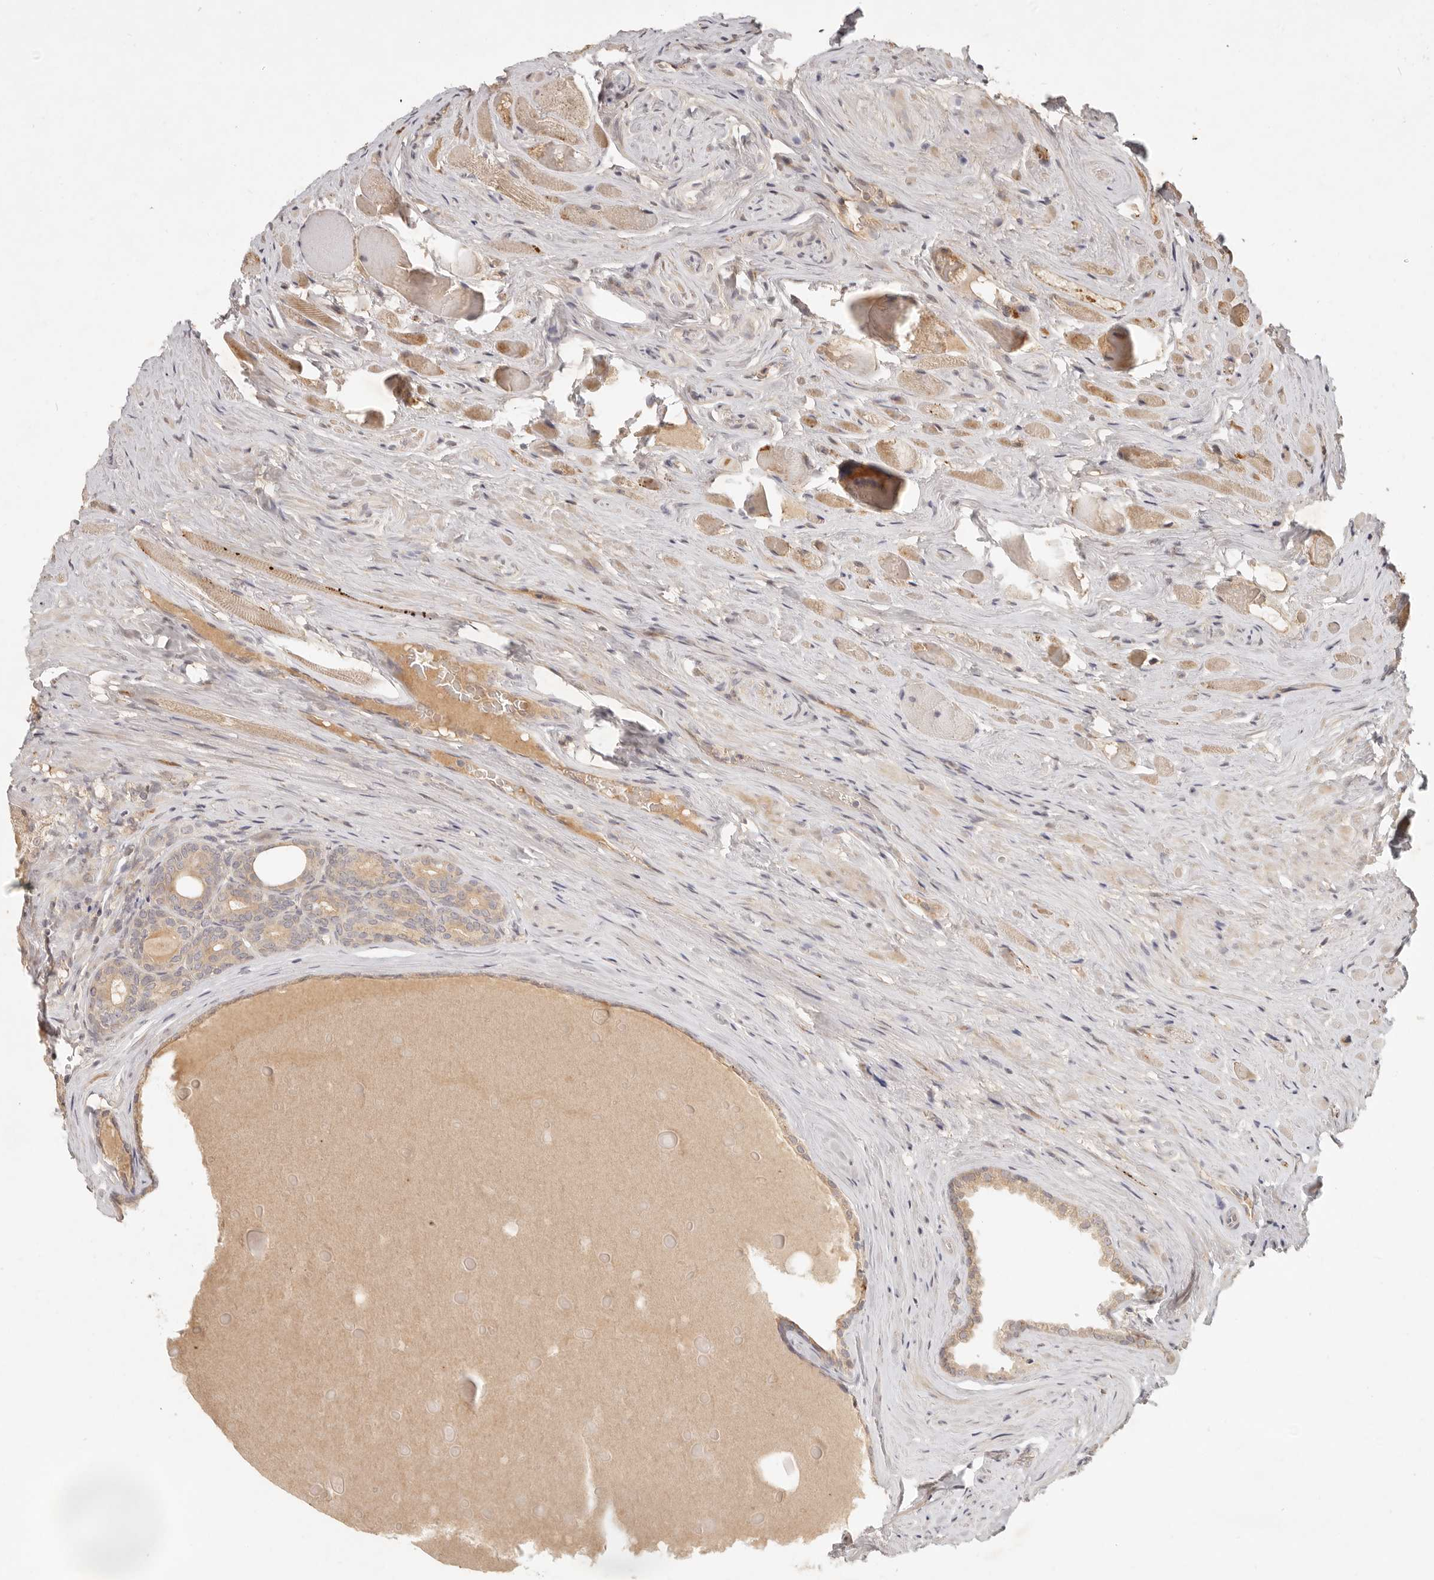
{"staining": {"intensity": "weak", "quantity": ">75%", "location": "cytoplasmic/membranous"}, "tissue": "prostate cancer", "cell_type": "Tumor cells", "image_type": "cancer", "snomed": [{"axis": "morphology", "description": "Adenocarcinoma, Low grade"}, {"axis": "topography", "description": "Prostate"}], "caption": "High-magnification brightfield microscopy of low-grade adenocarcinoma (prostate) stained with DAB (brown) and counterstained with hematoxylin (blue). tumor cells exhibit weak cytoplasmic/membranous expression is identified in about>75% of cells. (Stains: DAB in brown, nuclei in blue, Microscopy: brightfield microscopy at high magnification).", "gene": "UBXN11", "patient": {"sex": "male", "age": 72}}